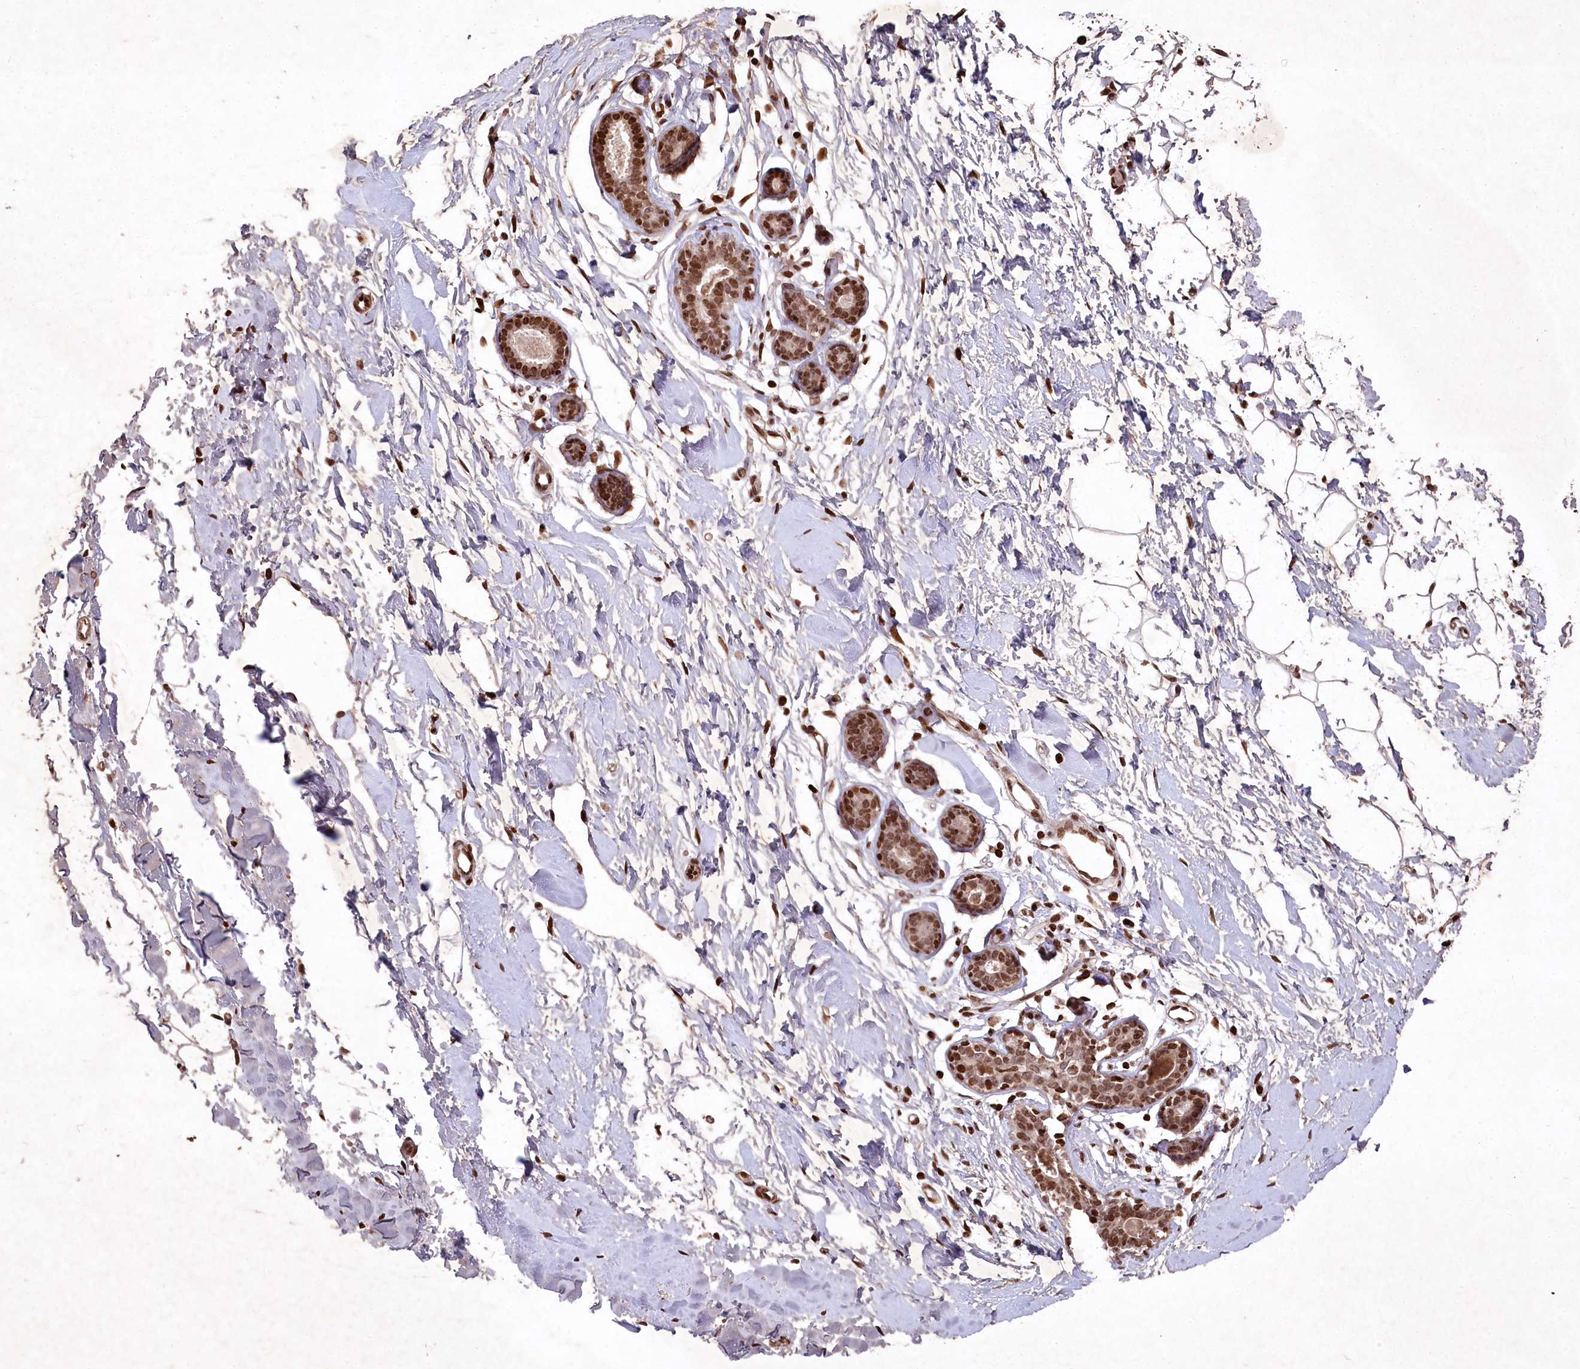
{"staining": {"intensity": "moderate", "quantity": ">75%", "location": "cytoplasmic/membranous,nuclear"}, "tissue": "adipose tissue", "cell_type": "Adipocytes", "image_type": "normal", "snomed": [{"axis": "morphology", "description": "Normal tissue, NOS"}, {"axis": "topography", "description": "Breast"}], "caption": "Immunohistochemistry image of benign adipose tissue: human adipose tissue stained using immunohistochemistry (IHC) exhibits medium levels of moderate protein expression localized specifically in the cytoplasmic/membranous,nuclear of adipocytes, appearing as a cytoplasmic/membranous,nuclear brown color.", "gene": "CCSER2", "patient": {"sex": "female", "age": 23}}